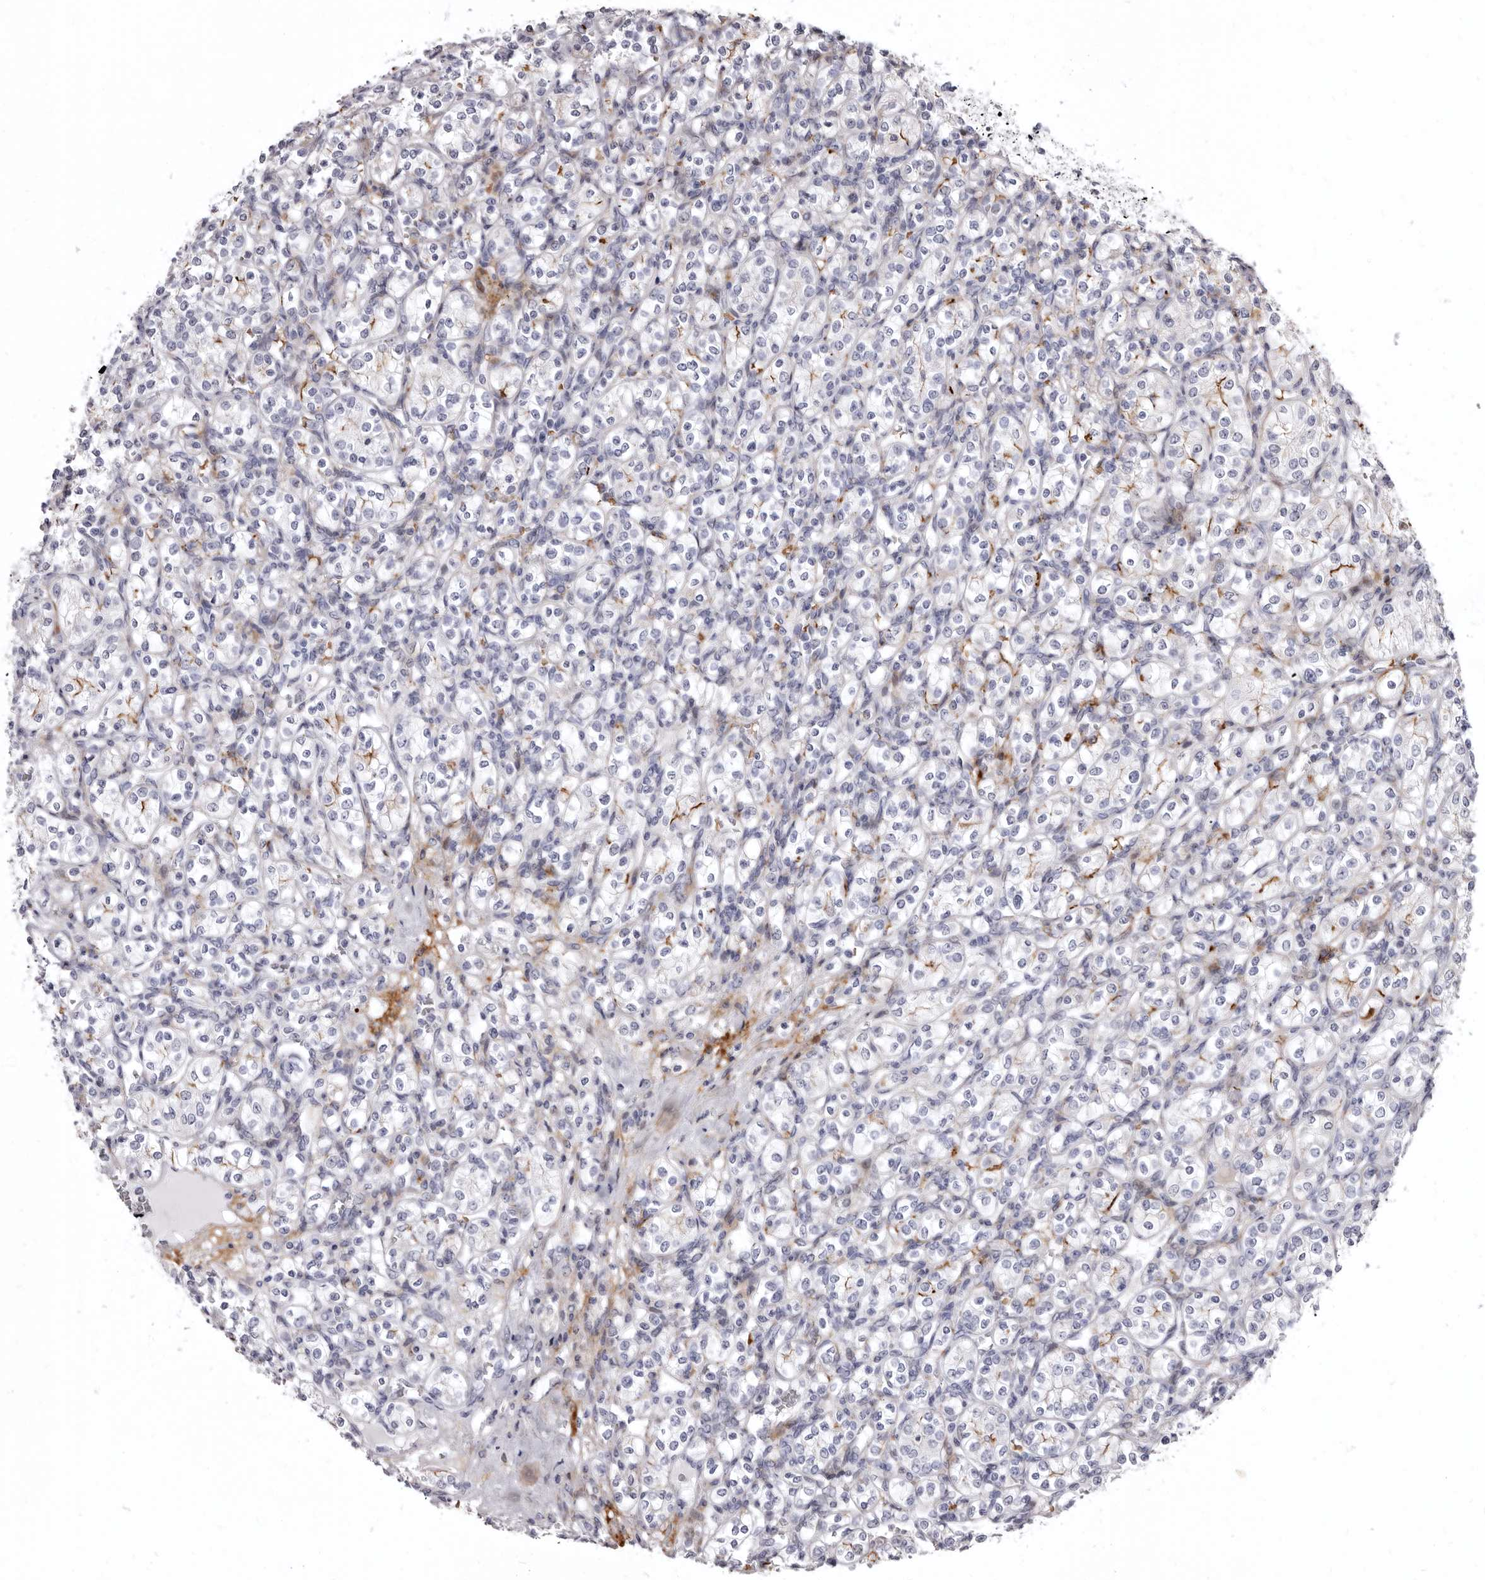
{"staining": {"intensity": "negative", "quantity": "none", "location": "none"}, "tissue": "renal cancer", "cell_type": "Tumor cells", "image_type": "cancer", "snomed": [{"axis": "morphology", "description": "Adenocarcinoma, NOS"}, {"axis": "topography", "description": "Kidney"}], "caption": "A micrograph of adenocarcinoma (renal) stained for a protein displays no brown staining in tumor cells.", "gene": "AIDA", "patient": {"sex": "male", "age": 77}}